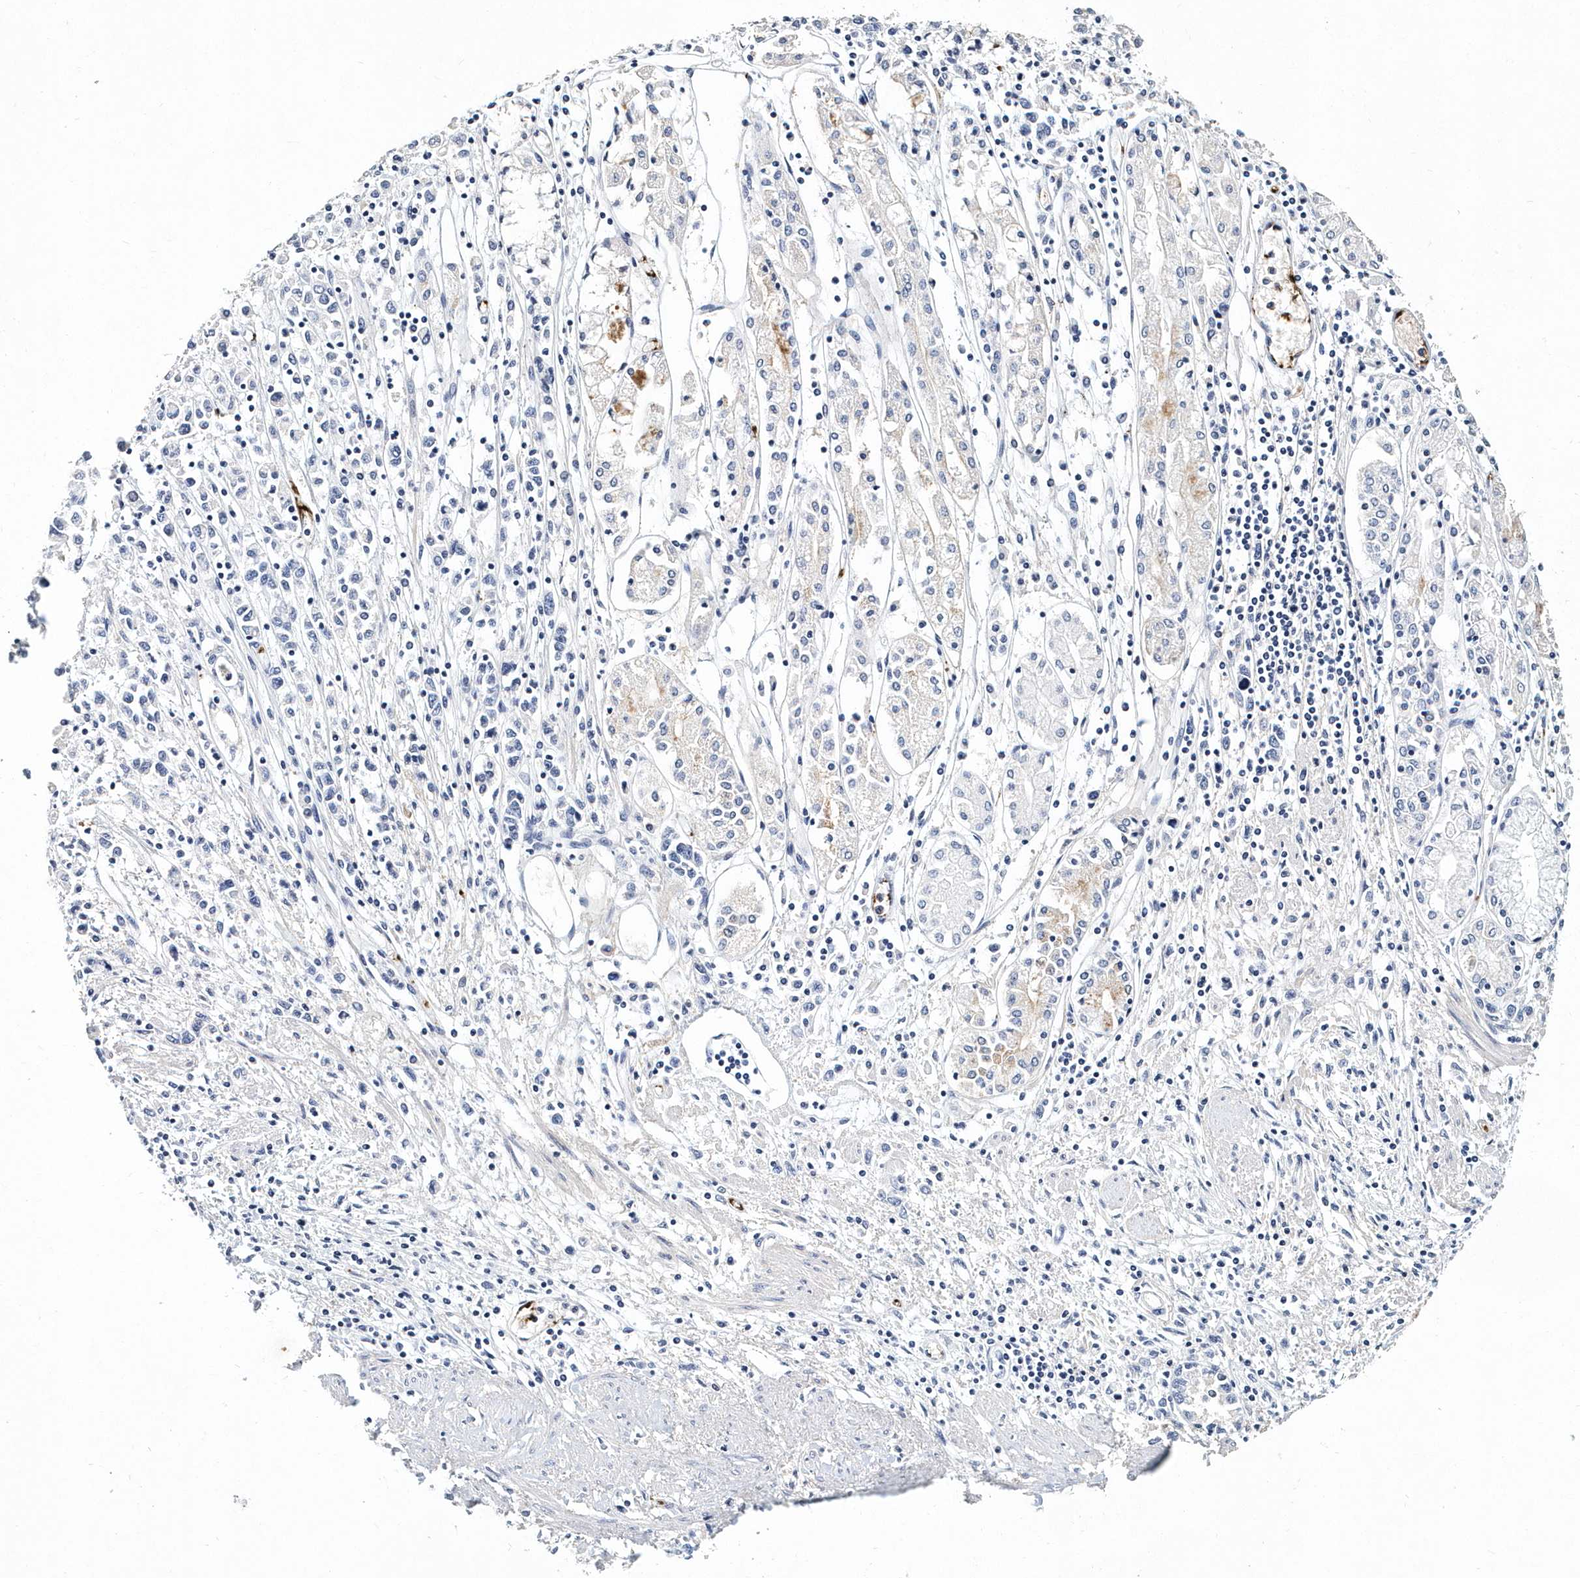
{"staining": {"intensity": "negative", "quantity": "none", "location": "none"}, "tissue": "stomach cancer", "cell_type": "Tumor cells", "image_type": "cancer", "snomed": [{"axis": "morphology", "description": "Adenocarcinoma, NOS"}, {"axis": "topography", "description": "Stomach"}], "caption": "The histopathology image reveals no staining of tumor cells in stomach cancer. (Stains: DAB immunohistochemistry with hematoxylin counter stain, Microscopy: brightfield microscopy at high magnification).", "gene": "ITGA2B", "patient": {"sex": "female", "age": 76}}